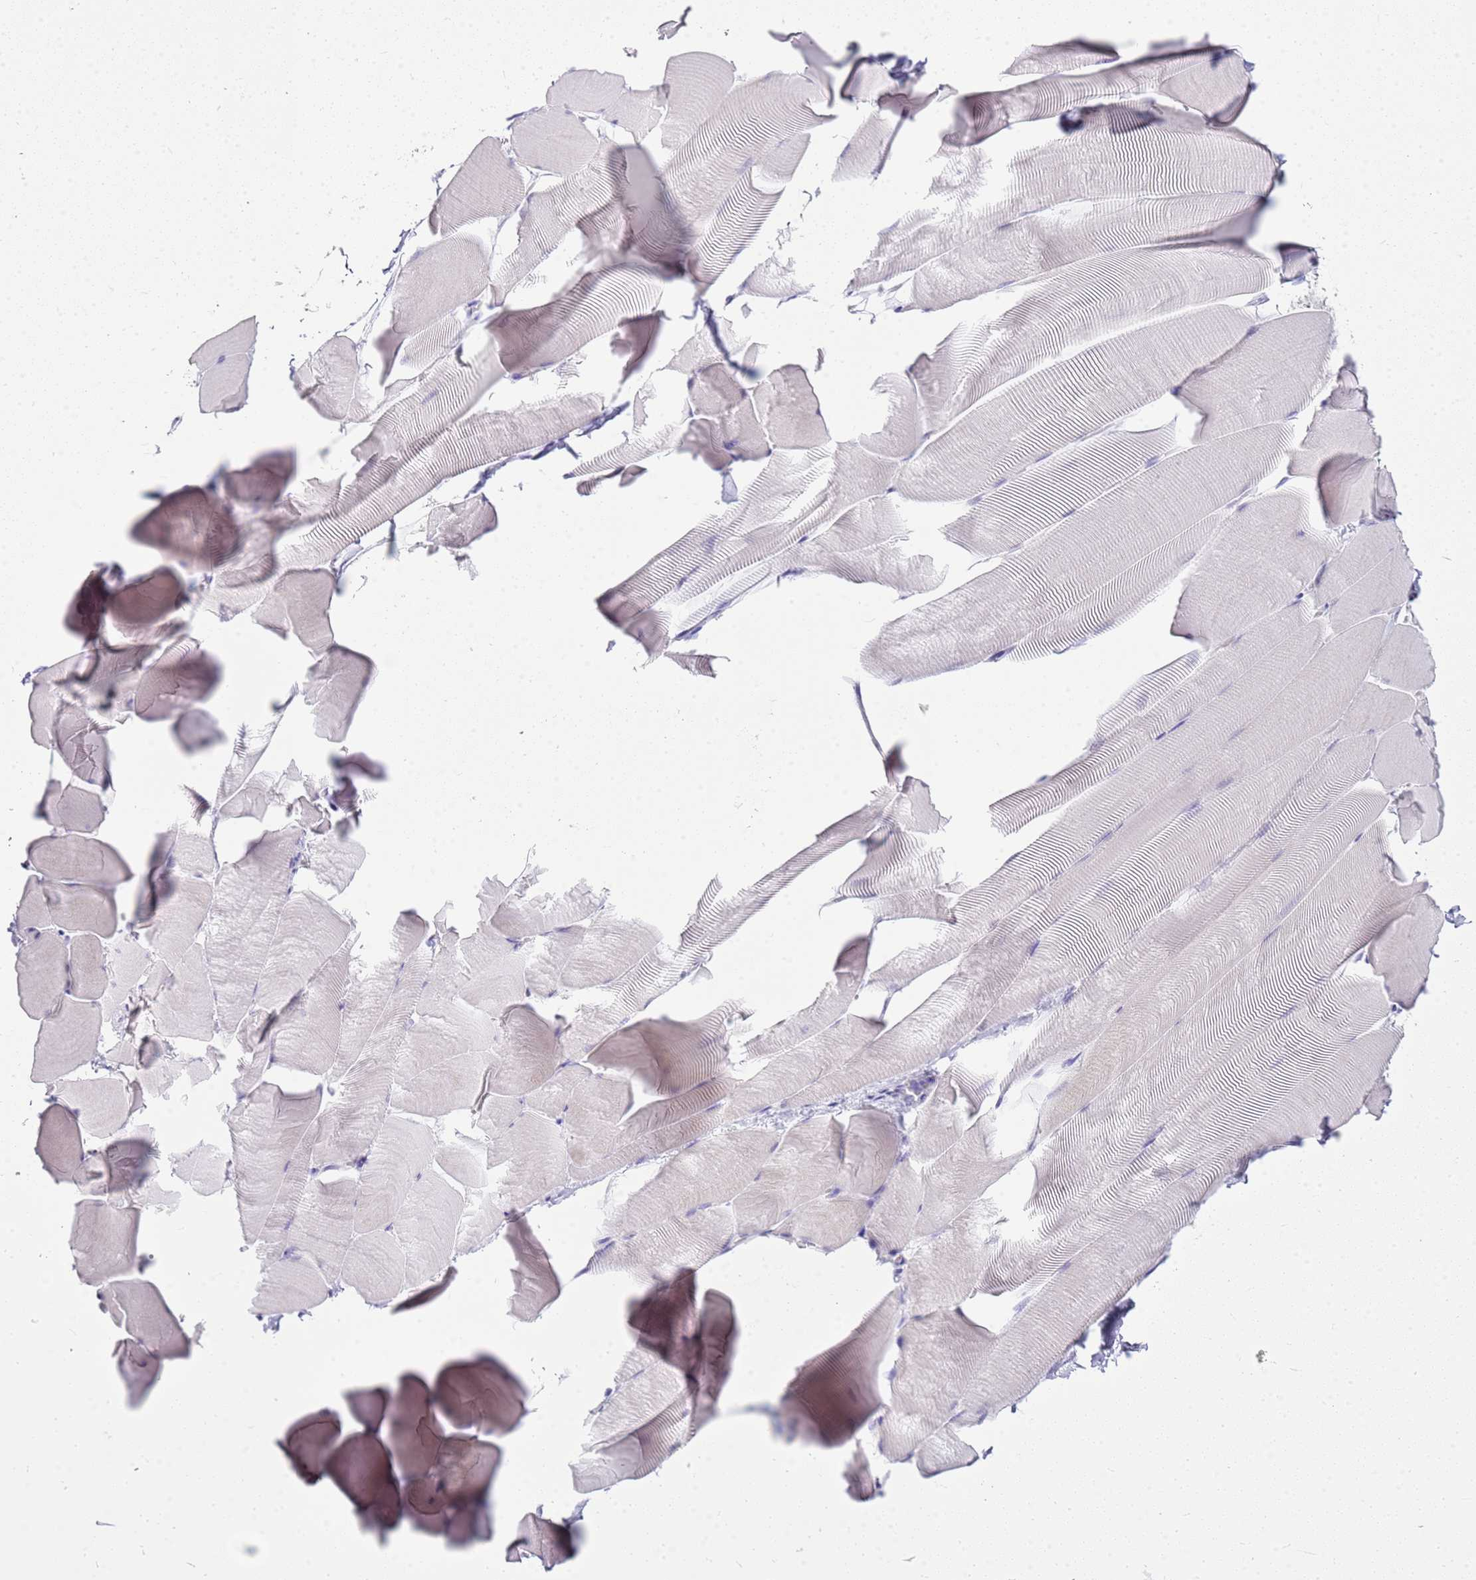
{"staining": {"intensity": "negative", "quantity": "none", "location": "none"}, "tissue": "skeletal muscle", "cell_type": "Myocytes", "image_type": "normal", "snomed": [{"axis": "morphology", "description": "Normal tissue, NOS"}, {"axis": "topography", "description": "Skeletal muscle"}], "caption": "Immunohistochemistry of normal human skeletal muscle demonstrates no staining in myocytes.", "gene": "CA8", "patient": {"sex": "male", "age": 25}}